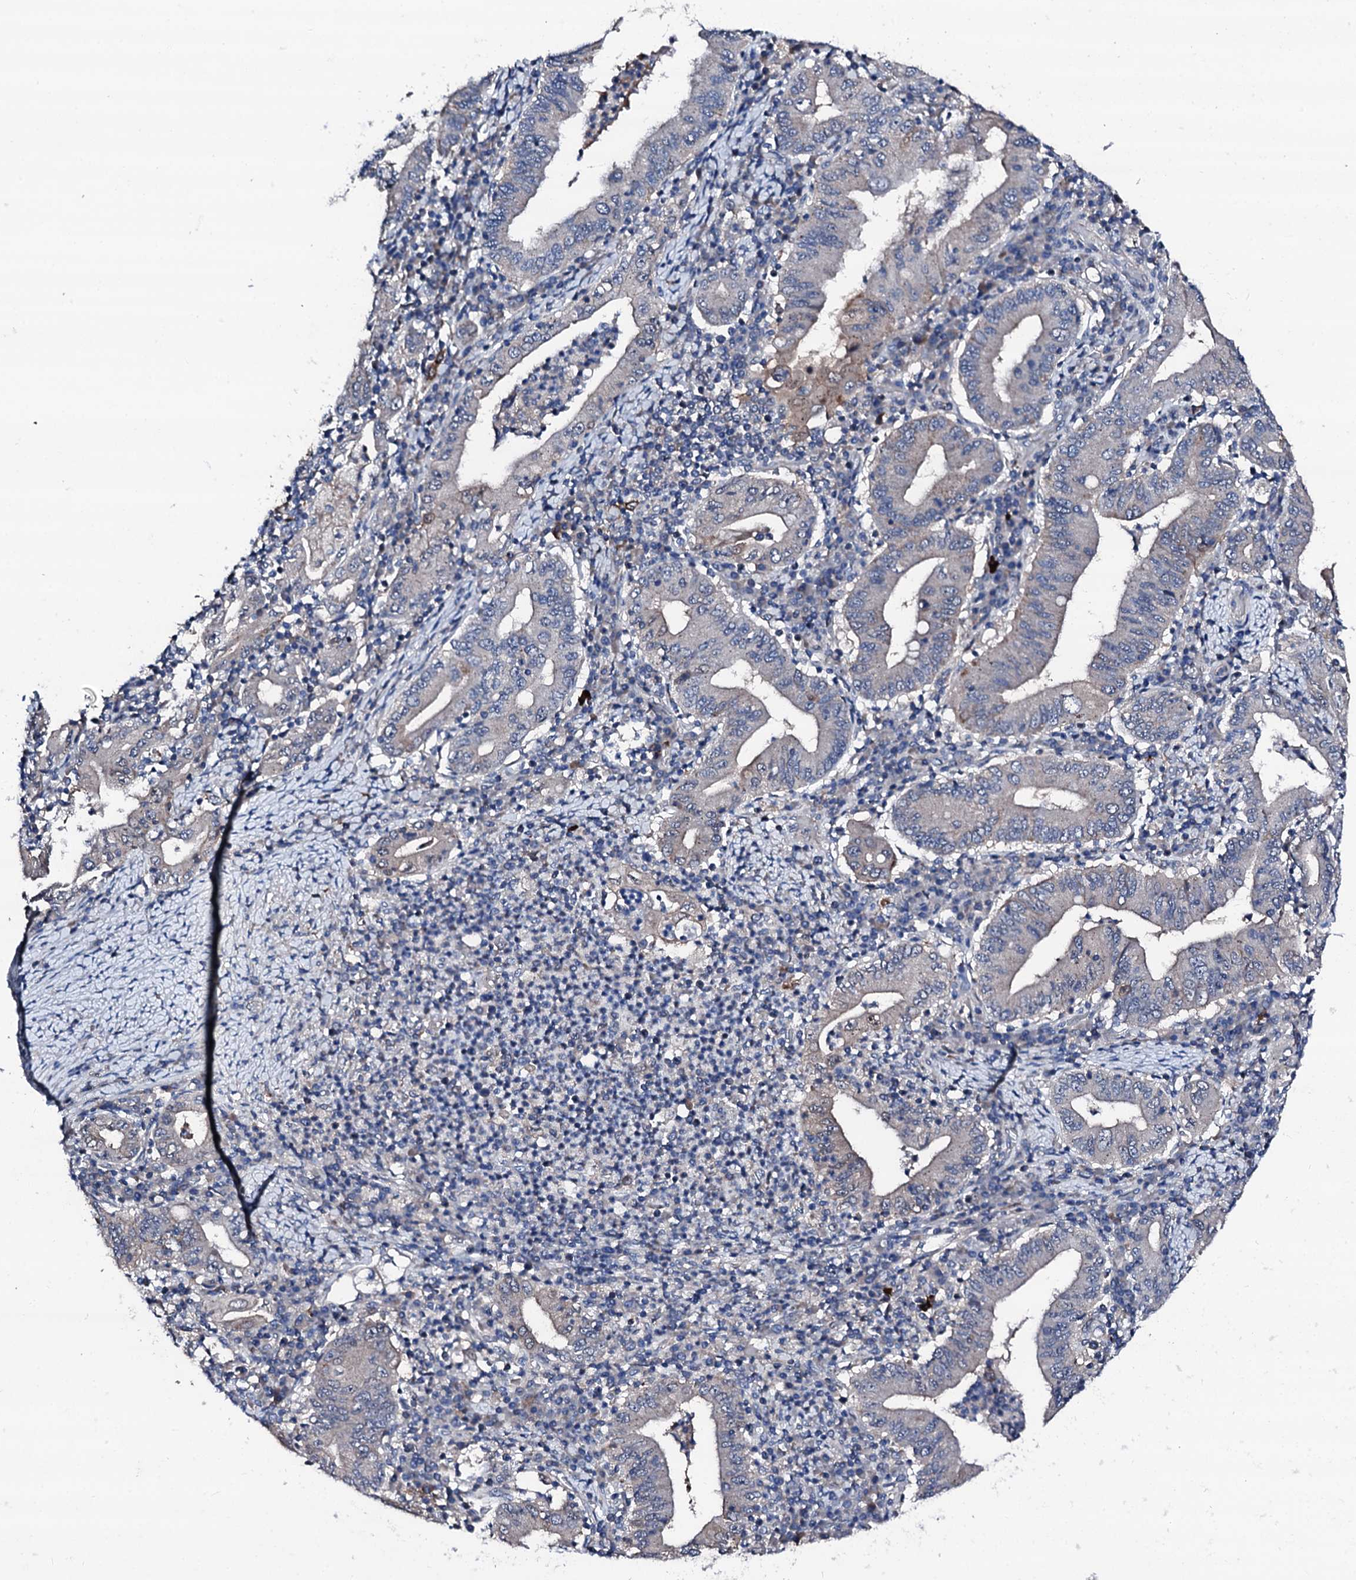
{"staining": {"intensity": "weak", "quantity": "<25%", "location": "cytoplasmic/membranous"}, "tissue": "stomach cancer", "cell_type": "Tumor cells", "image_type": "cancer", "snomed": [{"axis": "morphology", "description": "Normal tissue, NOS"}, {"axis": "morphology", "description": "Adenocarcinoma, NOS"}, {"axis": "topography", "description": "Esophagus"}, {"axis": "topography", "description": "Stomach, upper"}, {"axis": "topography", "description": "Peripheral nerve tissue"}], "caption": "Immunohistochemistry of human stomach cancer reveals no expression in tumor cells.", "gene": "TRAFD1", "patient": {"sex": "male", "age": 62}}